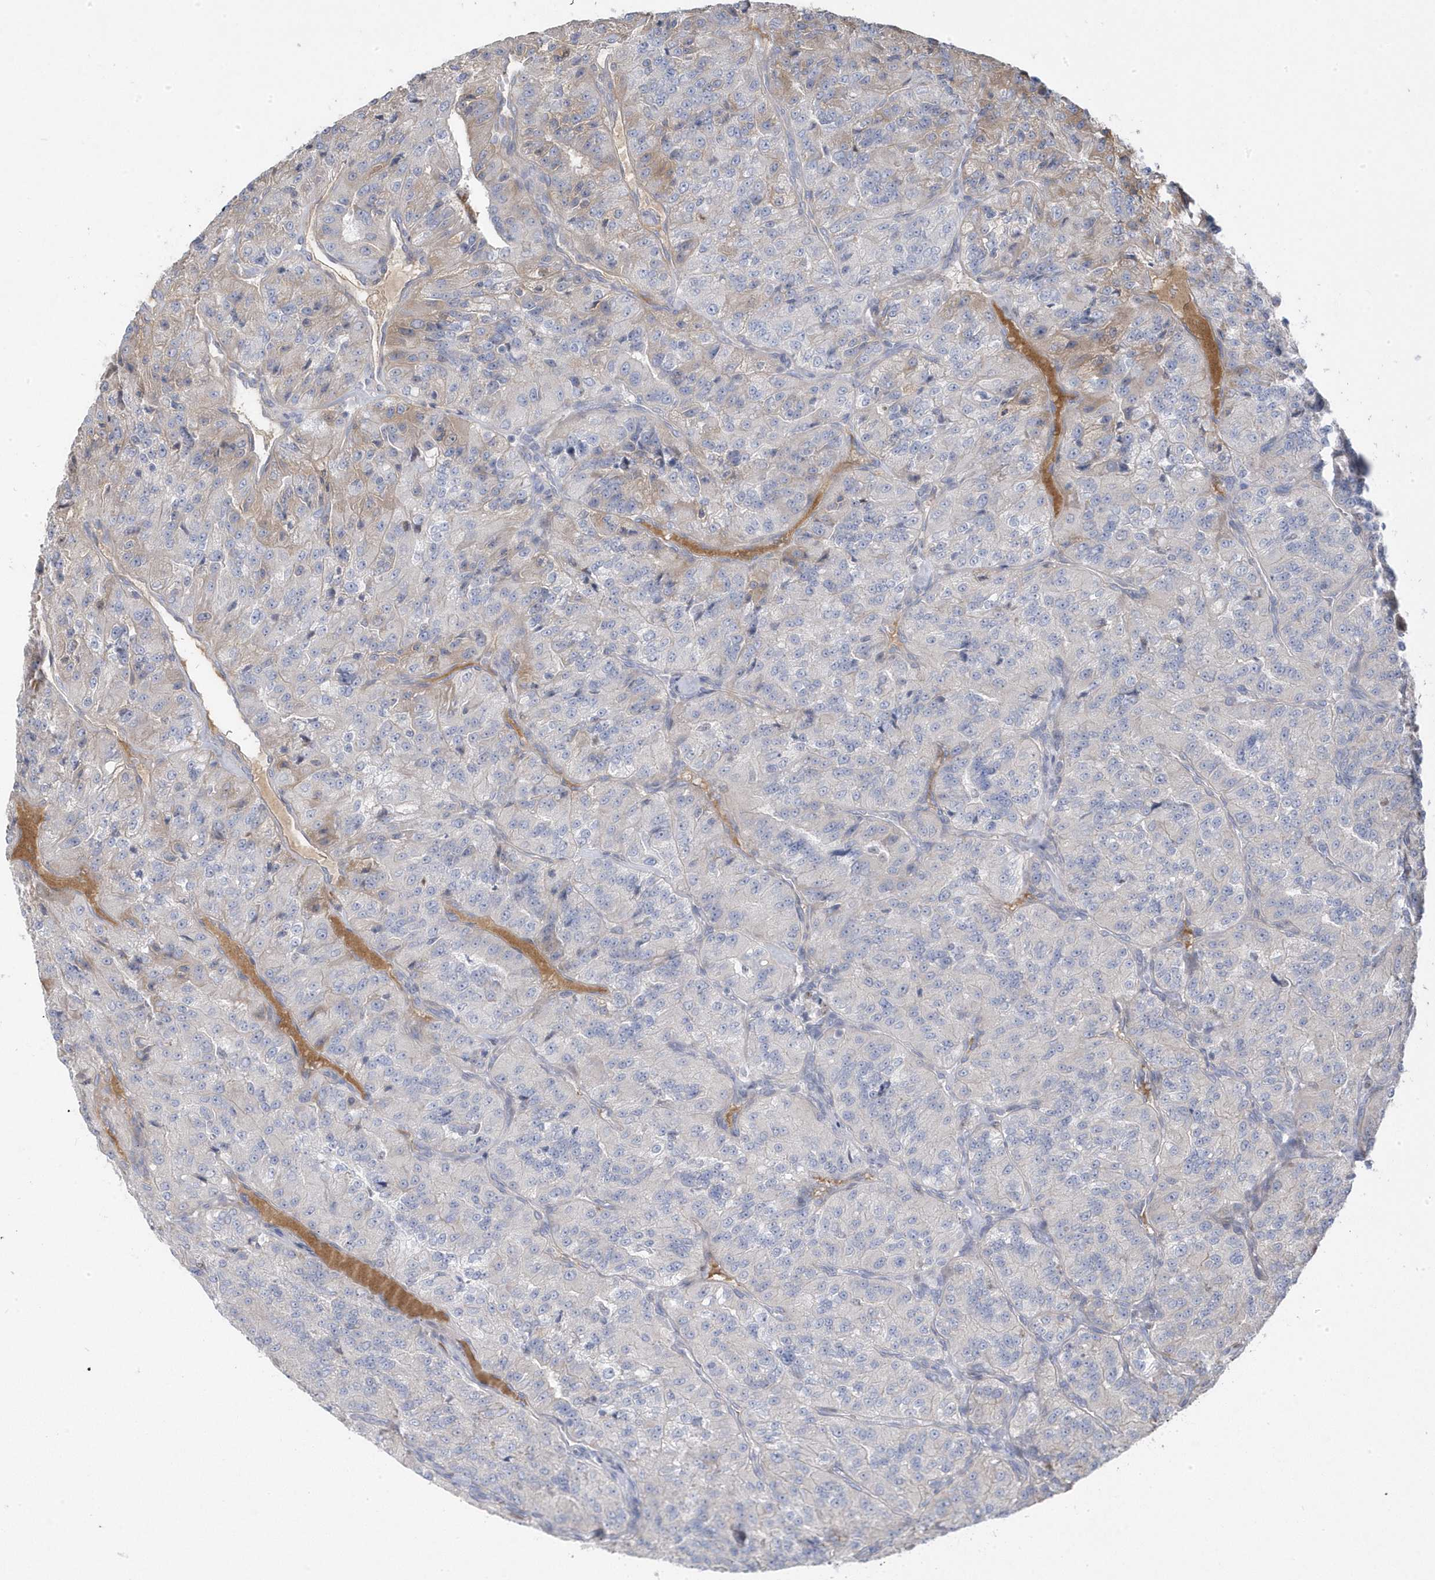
{"staining": {"intensity": "negative", "quantity": "none", "location": "none"}, "tissue": "renal cancer", "cell_type": "Tumor cells", "image_type": "cancer", "snomed": [{"axis": "morphology", "description": "Adenocarcinoma, NOS"}, {"axis": "topography", "description": "Kidney"}], "caption": "Micrograph shows no protein positivity in tumor cells of renal adenocarcinoma tissue. (Brightfield microscopy of DAB (3,3'-diaminobenzidine) immunohistochemistry (IHC) at high magnification).", "gene": "GTPBP6", "patient": {"sex": "female", "age": 63}}